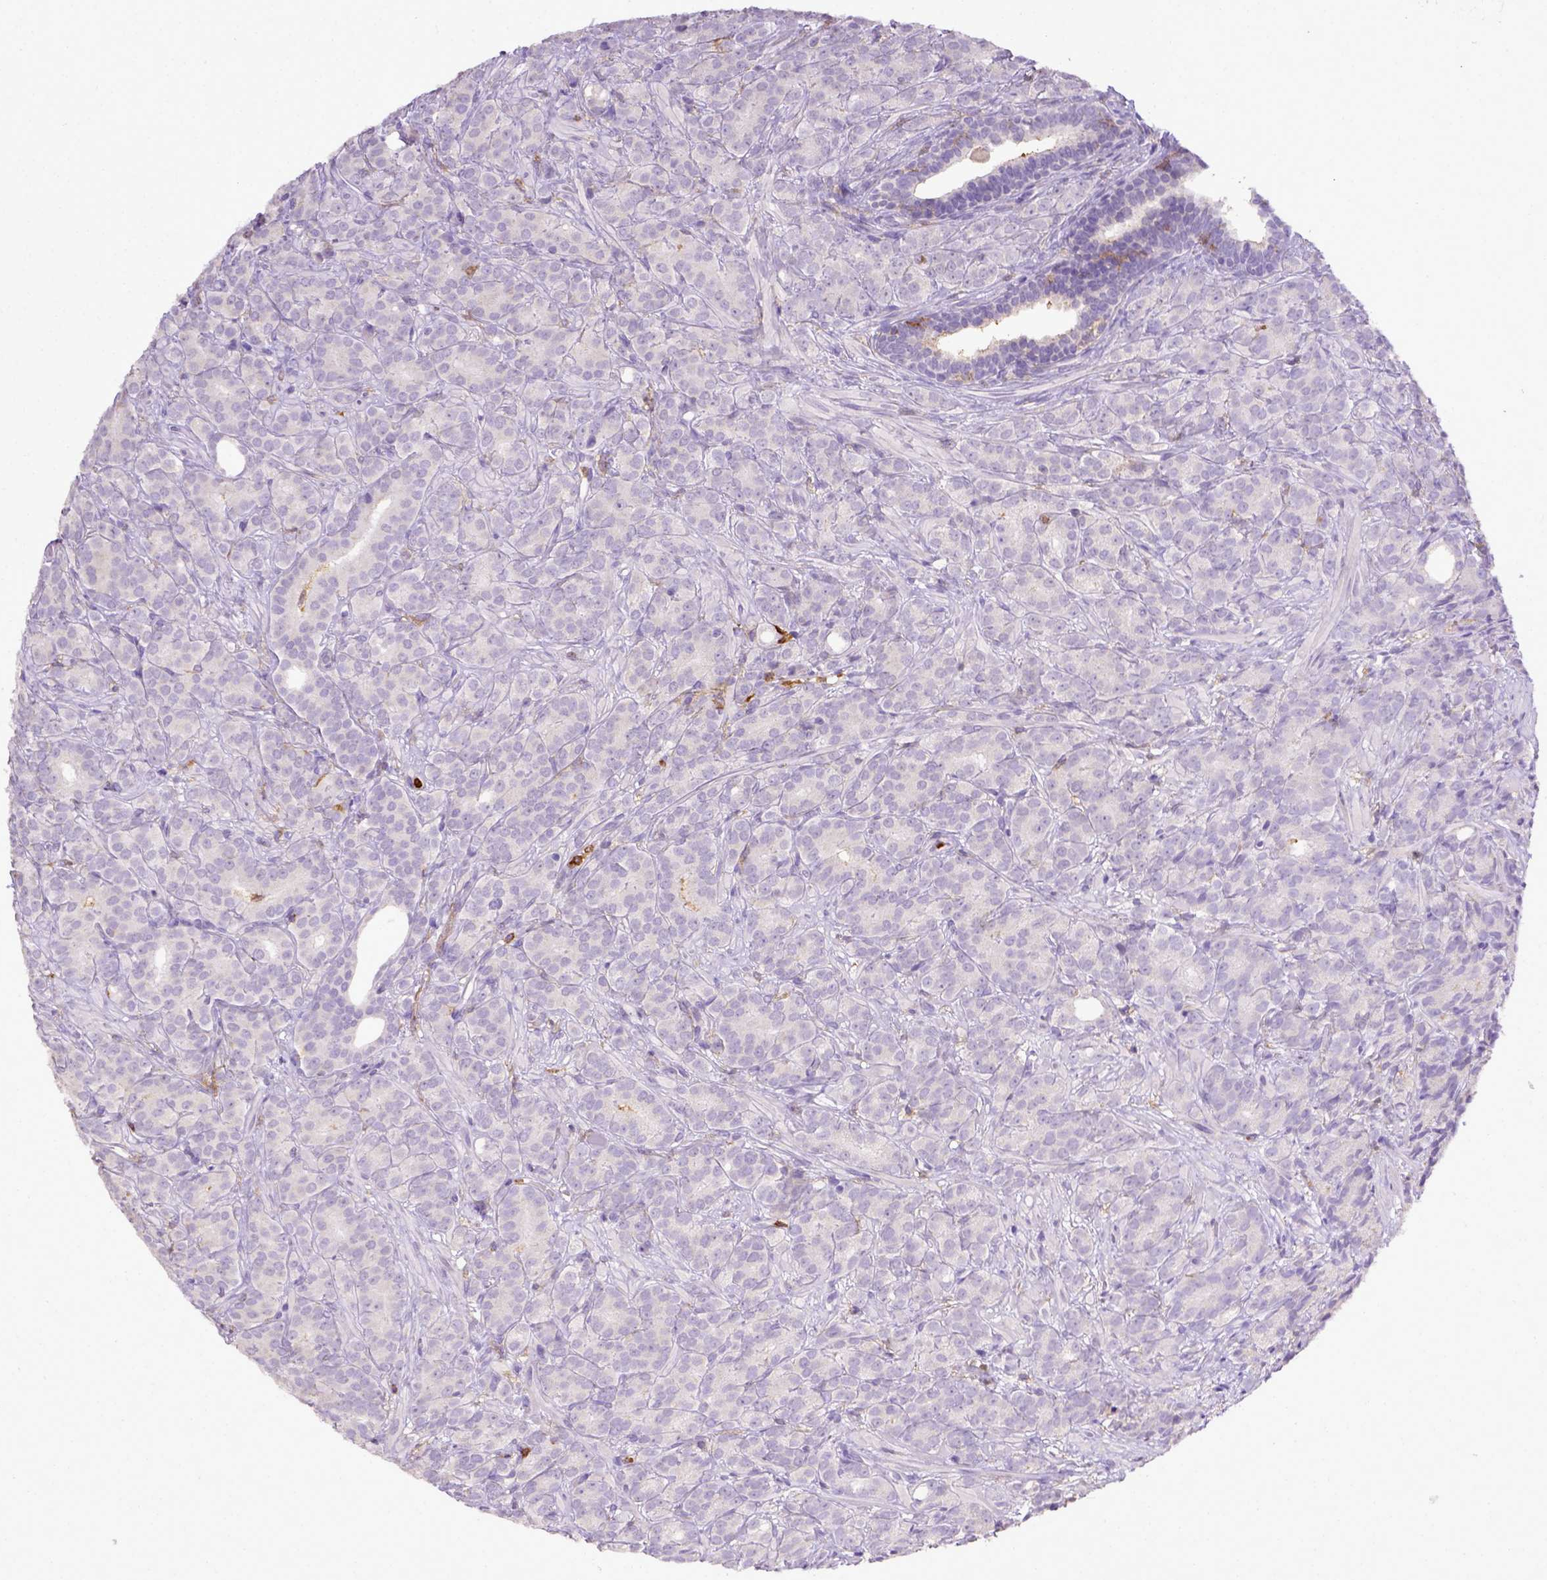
{"staining": {"intensity": "negative", "quantity": "none", "location": "none"}, "tissue": "prostate cancer", "cell_type": "Tumor cells", "image_type": "cancer", "snomed": [{"axis": "morphology", "description": "Adenocarcinoma, High grade"}, {"axis": "topography", "description": "Prostate"}], "caption": "Immunohistochemistry micrograph of human prostate cancer stained for a protein (brown), which reveals no staining in tumor cells.", "gene": "ITGAM", "patient": {"sex": "male", "age": 90}}